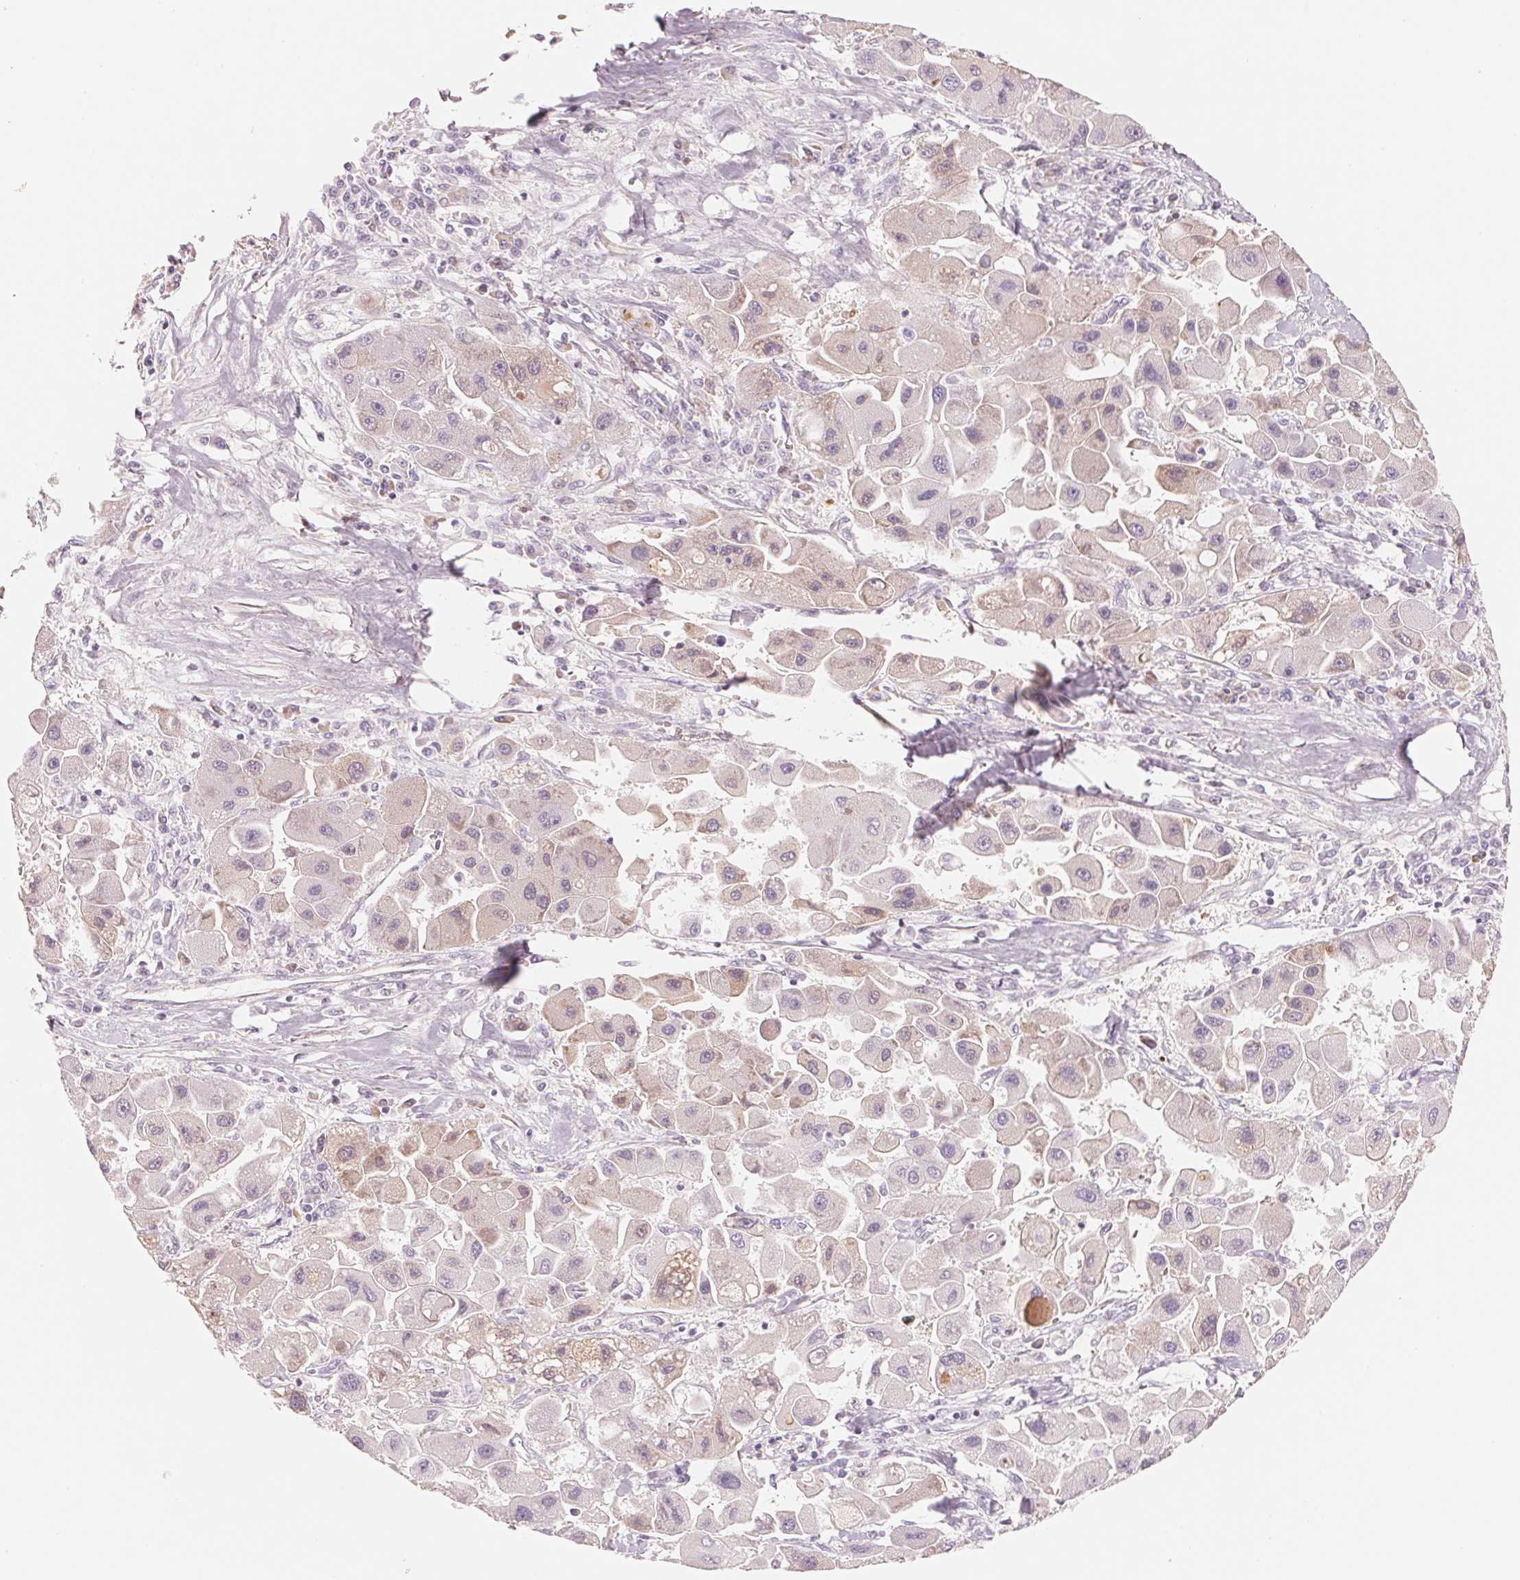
{"staining": {"intensity": "weak", "quantity": "<25%", "location": "cytoplasmic/membranous"}, "tissue": "liver cancer", "cell_type": "Tumor cells", "image_type": "cancer", "snomed": [{"axis": "morphology", "description": "Carcinoma, Hepatocellular, NOS"}, {"axis": "topography", "description": "Liver"}], "caption": "An IHC histopathology image of liver cancer is shown. There is no staining in tumor cells of liver cancer.", "gene": "CFHR2", "patient": {"sex": "male", "age": 24}}